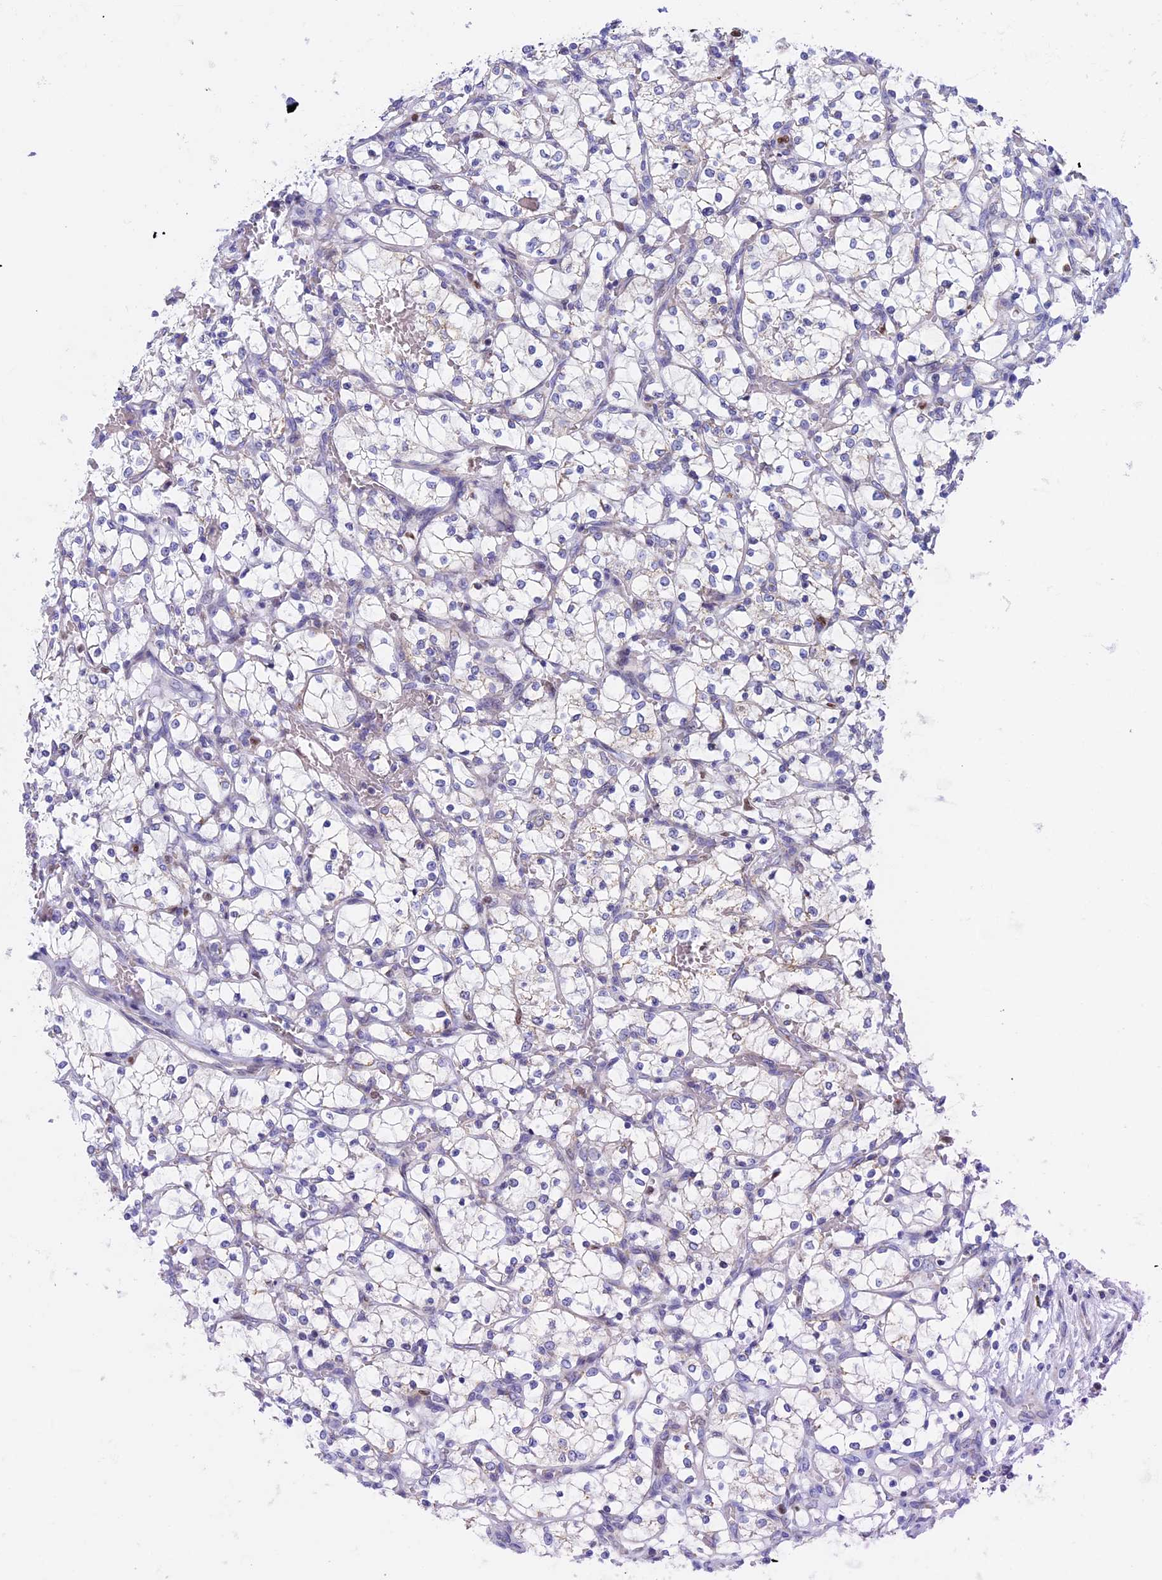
{"staining": {"intensity": "negative", "quantity": "none", "location": "none"}, "tissue": "renal cancer", "cell_type": "Tumor cells", "image_type": "cancer", "snomed": [{"axis": "morphology", "description": "Adenocarcinoma, NOS"}, {"axis": "topography", "description": "Kidney"}], "caption": "IHC histopathology image of human adenocarcinoma (renal) stained for a protein (brown), which shows no positivity in tumor cells. The staining is performed using DAB brown chromogen with nuclei counter-stained in using hematoxylin.", "gene": "ACSS1", "patient": {"sex": "female", "age": 69}}